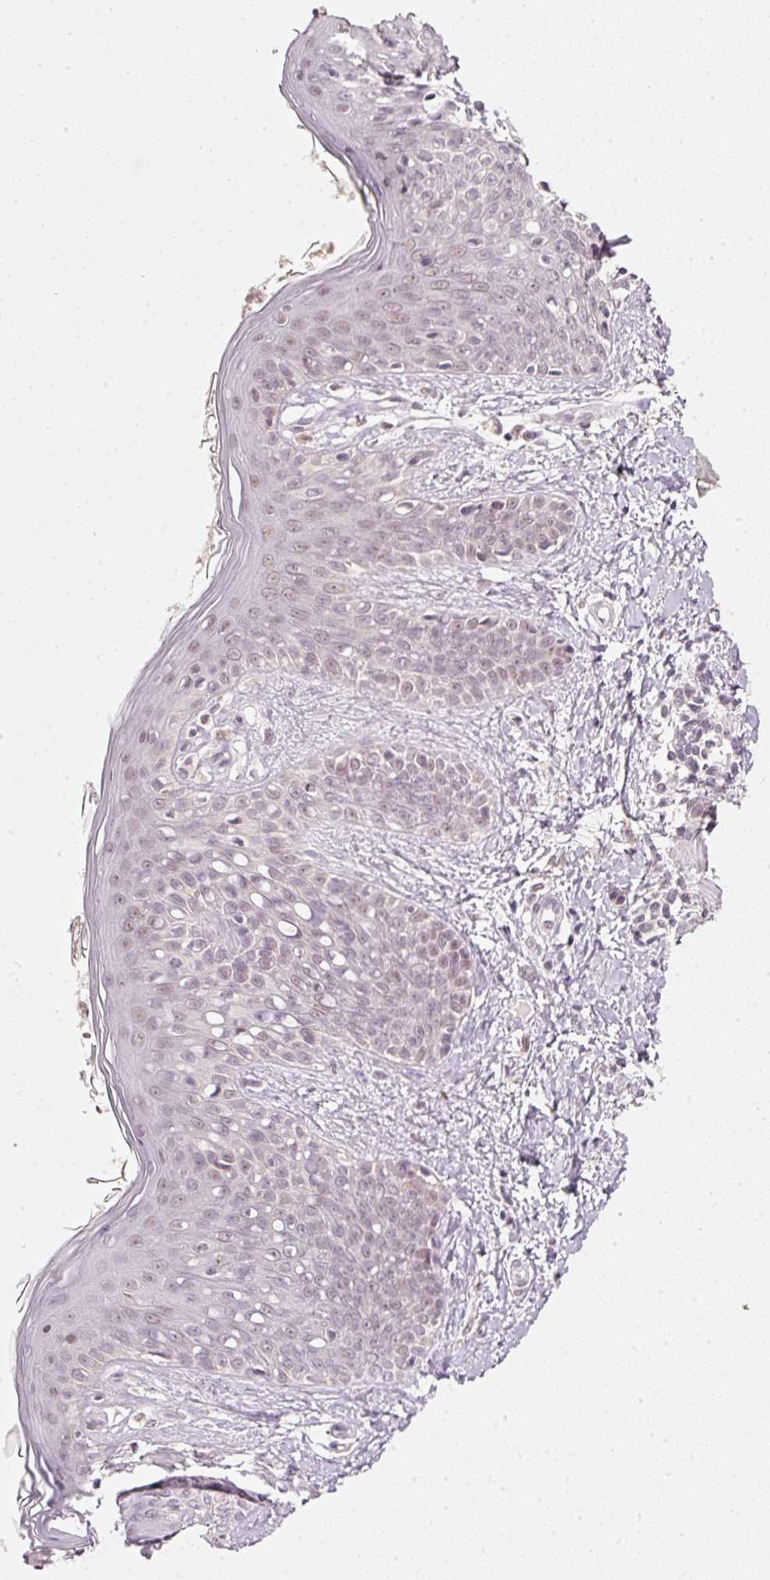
{"staining": {"intensity": "weak", "quantity": "<25%", "location": "nuclear"}, "tissue": "skin", "cell_type": "Fibroblasts", "image_type": "normal", "snomed": [{"axis": "morphology", "description": "Normal tissue, NOS"}, {"axis": "topography", "description": "Skin"}], "caption": "The photomicrograph shows no significant positivity in fibroblasts of skin. (DAB IHC with hematoxylin counter stain).", "gene": "FSTL3", "patient": {"sex": "male", "age": 16}}